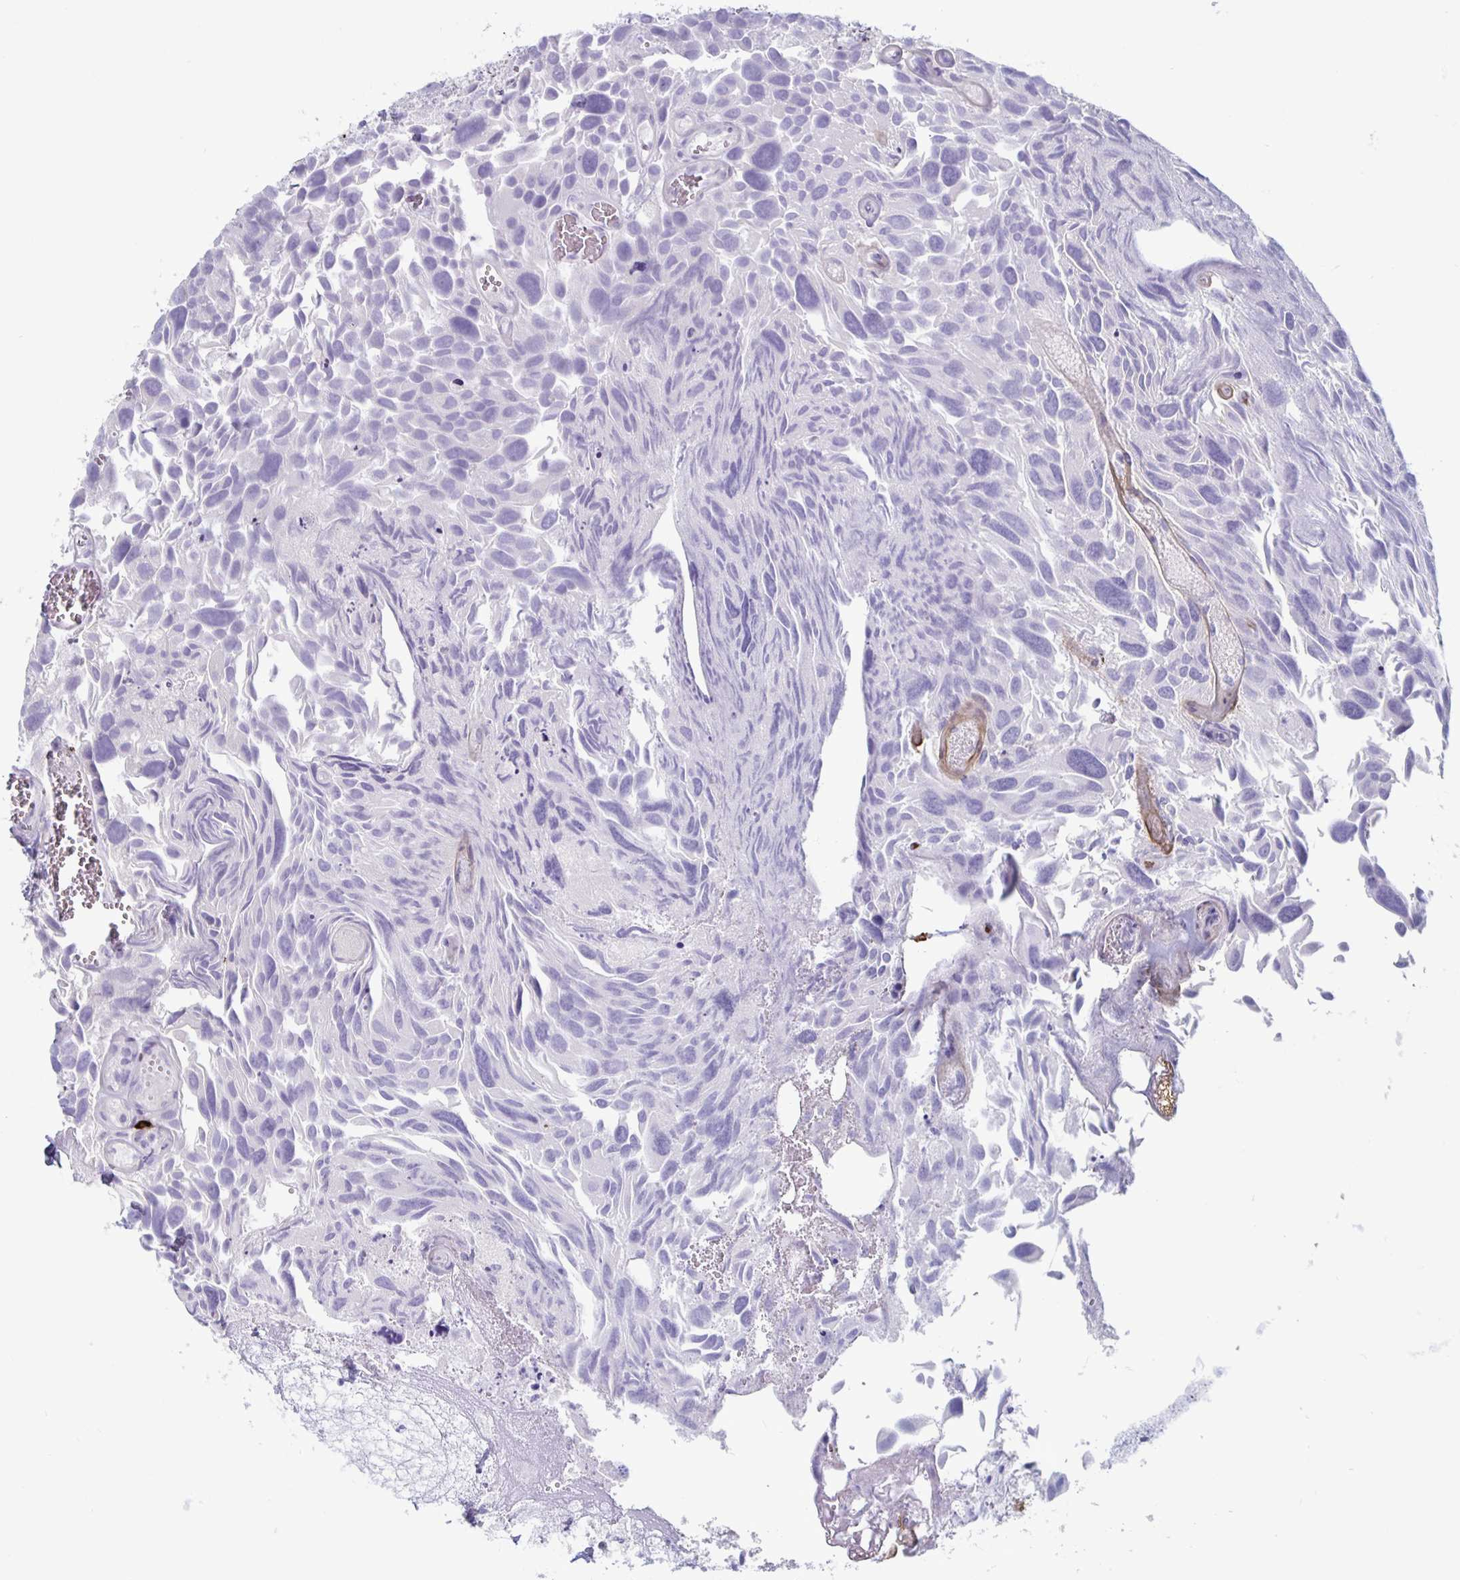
{"staining": {"intensity": "negative", "quantity": "none", "location": "none"}, "tissue": "urothelial cancer", "cell_type": "Tumor cells", "image_type": "cancer", "snomed": [{"axis": "morphology", "description": "Urothelial carcinoma, Low grade"}, {"axis": "topography", "description": "Urinary bladder"}], "caption": "IHC histopathology image of urothelial cancer stained for a protein (brown), which displays no positivity in tumor cells.", "gene": "GZMK", "patient": {"sex": "female", "age": 69}}